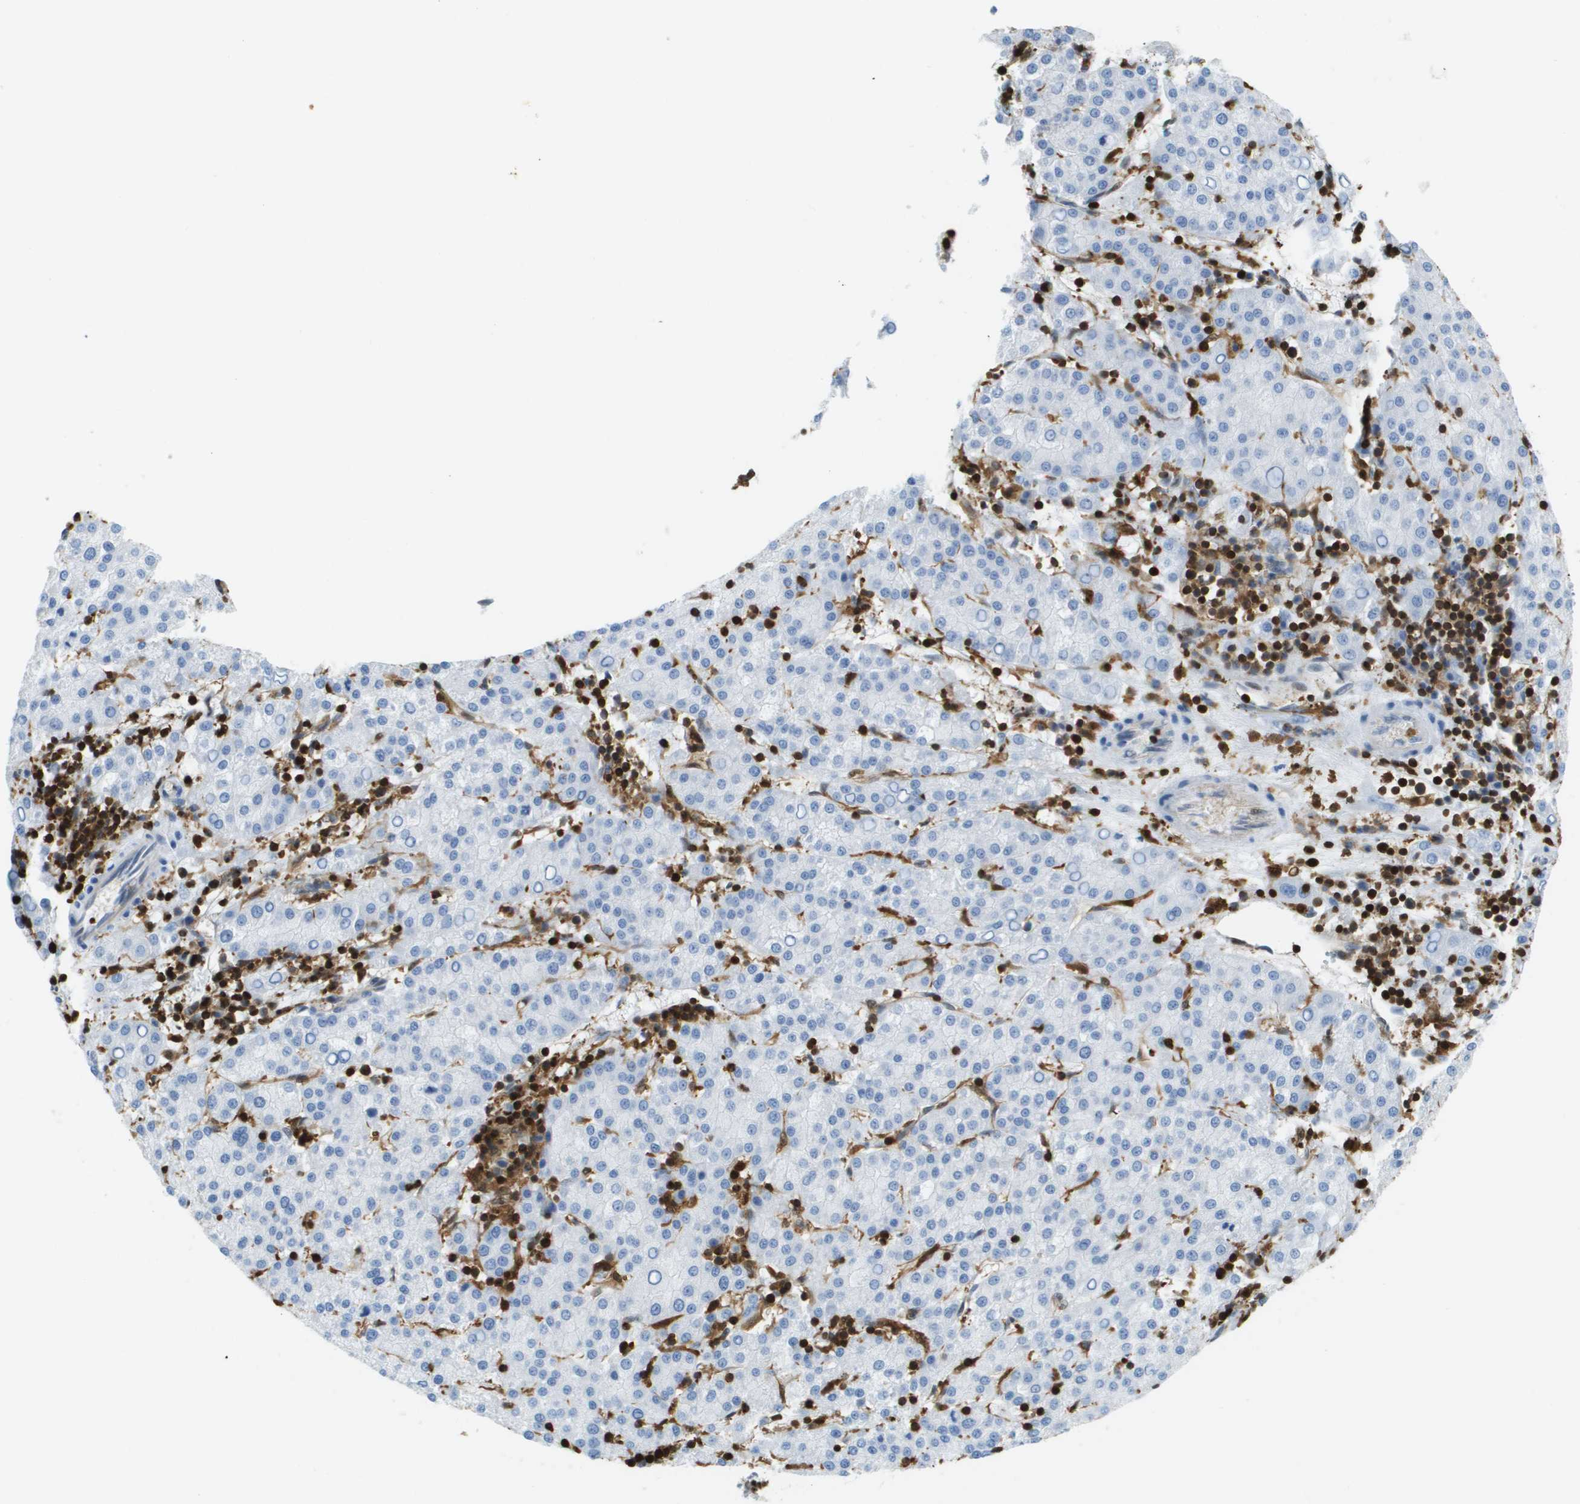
{"staining": {"intensity": "negative", "quantity": "none", "location": "none"}, "tissue": "liver cancer", "cell_type": "Tumor cells", "image_type": "cancer", "snomed": [{"axis": "morphology", "description": "Carcinoma, Hepatocellular, NOS"}, {"axis": "topography", "description": "Liver"}], "caption": "This is an immunohistochemistry (IHC) image of human hepatocellular carcinoma (liver). There is no staining in tumor cells.", "gene": "DOCK5", "patient": {"sex": "female", "age": 58}}